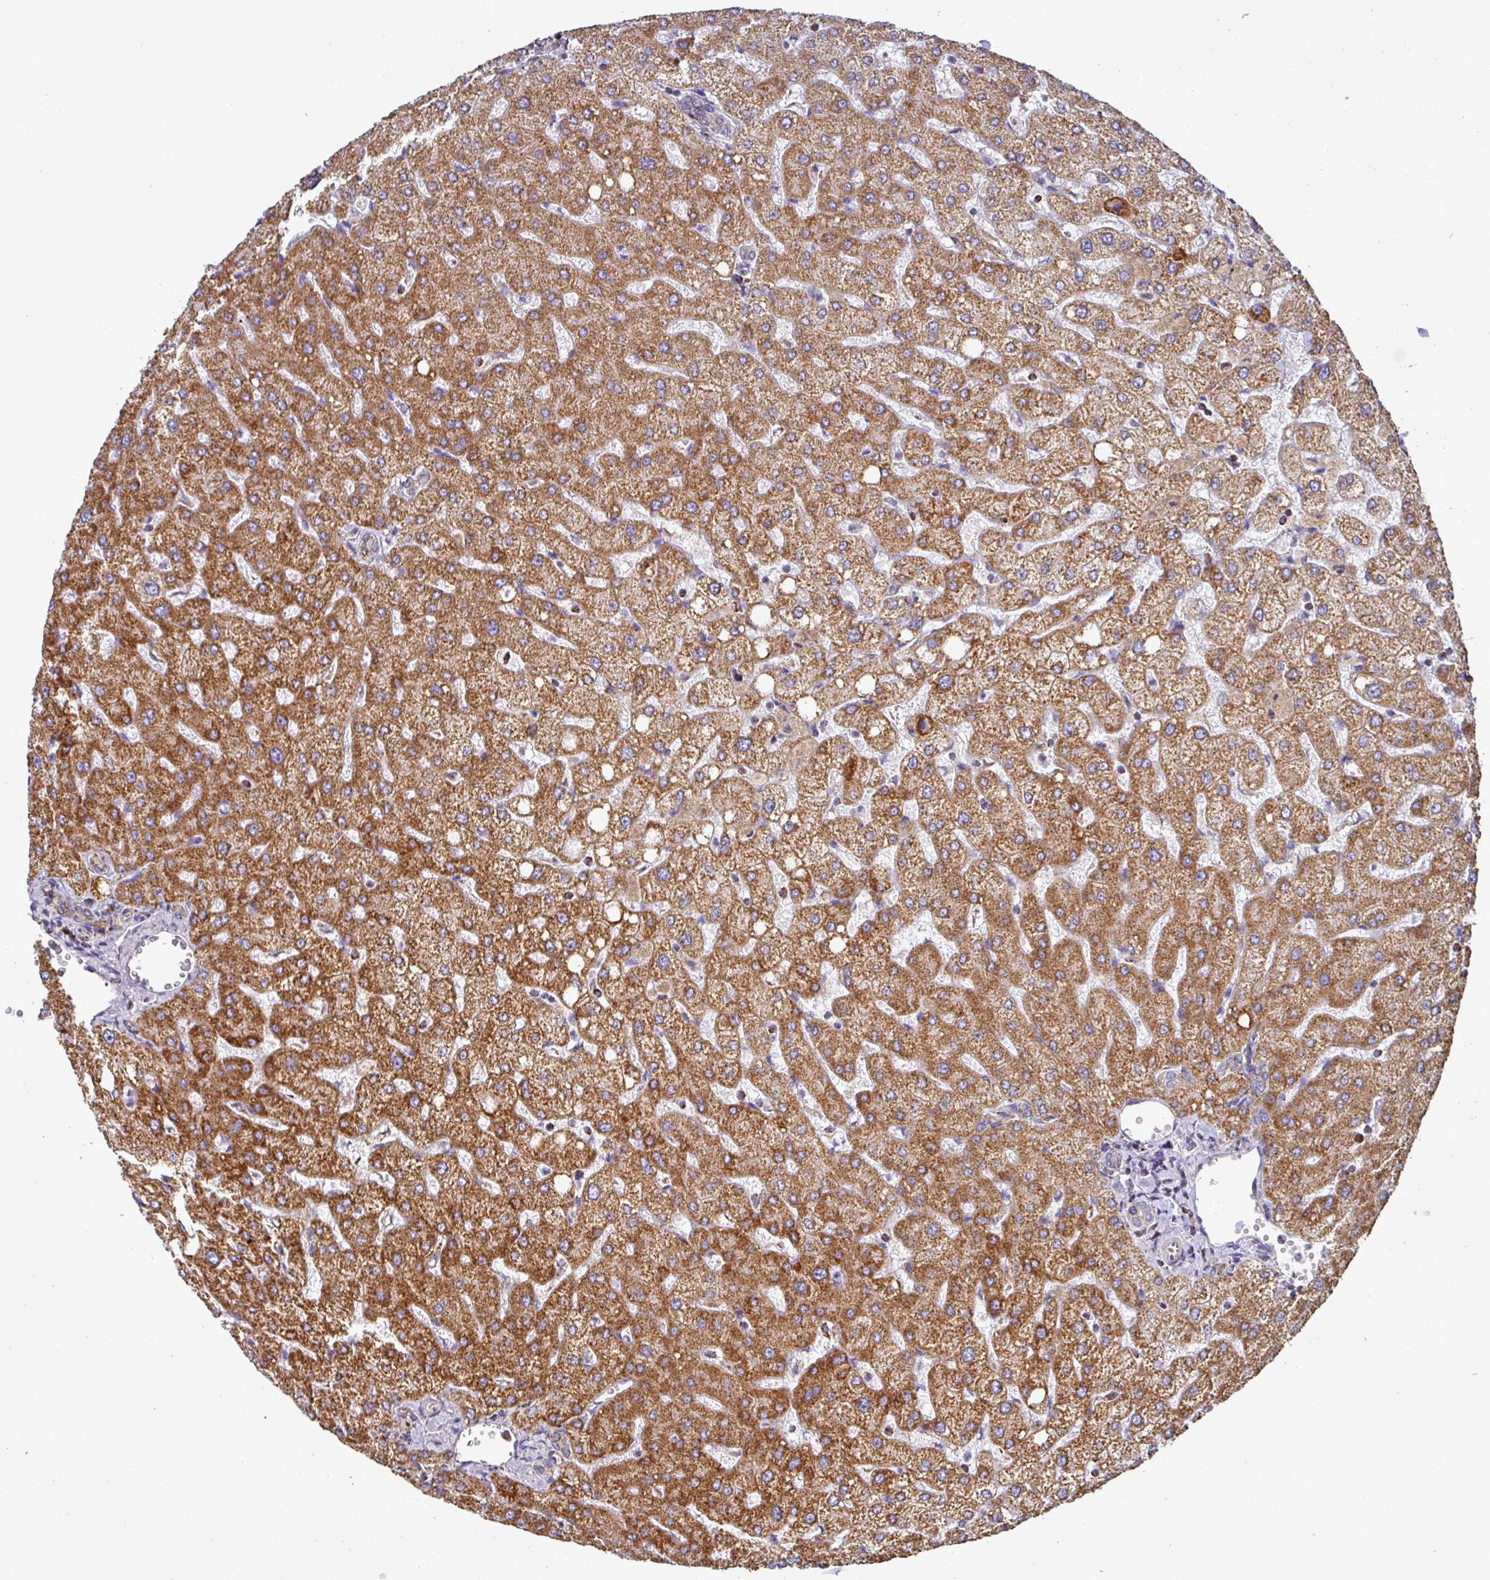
{"staining": {"intensity": "weak", "quantity": ">75%", "location": "cytoplasmic/membranous"}, "tissue": "liver", "cell_type": "Cholangiocytes", "image_type": "normal", "snomed": [{"axis": "morphology", "description": "Normal tissue, NOS"}, {"axis": "topography", "description": "Liver"}], "caption": "Protein expression analysis of normal liver reveals weak cytoplasmic/membranous staining in about >75% of cholangiocytes. (Brightfield microscopy of DAB IHC at high magnification).", "gene": "UQCRFS1", "patient": {"sex": "female", "age": 54}}